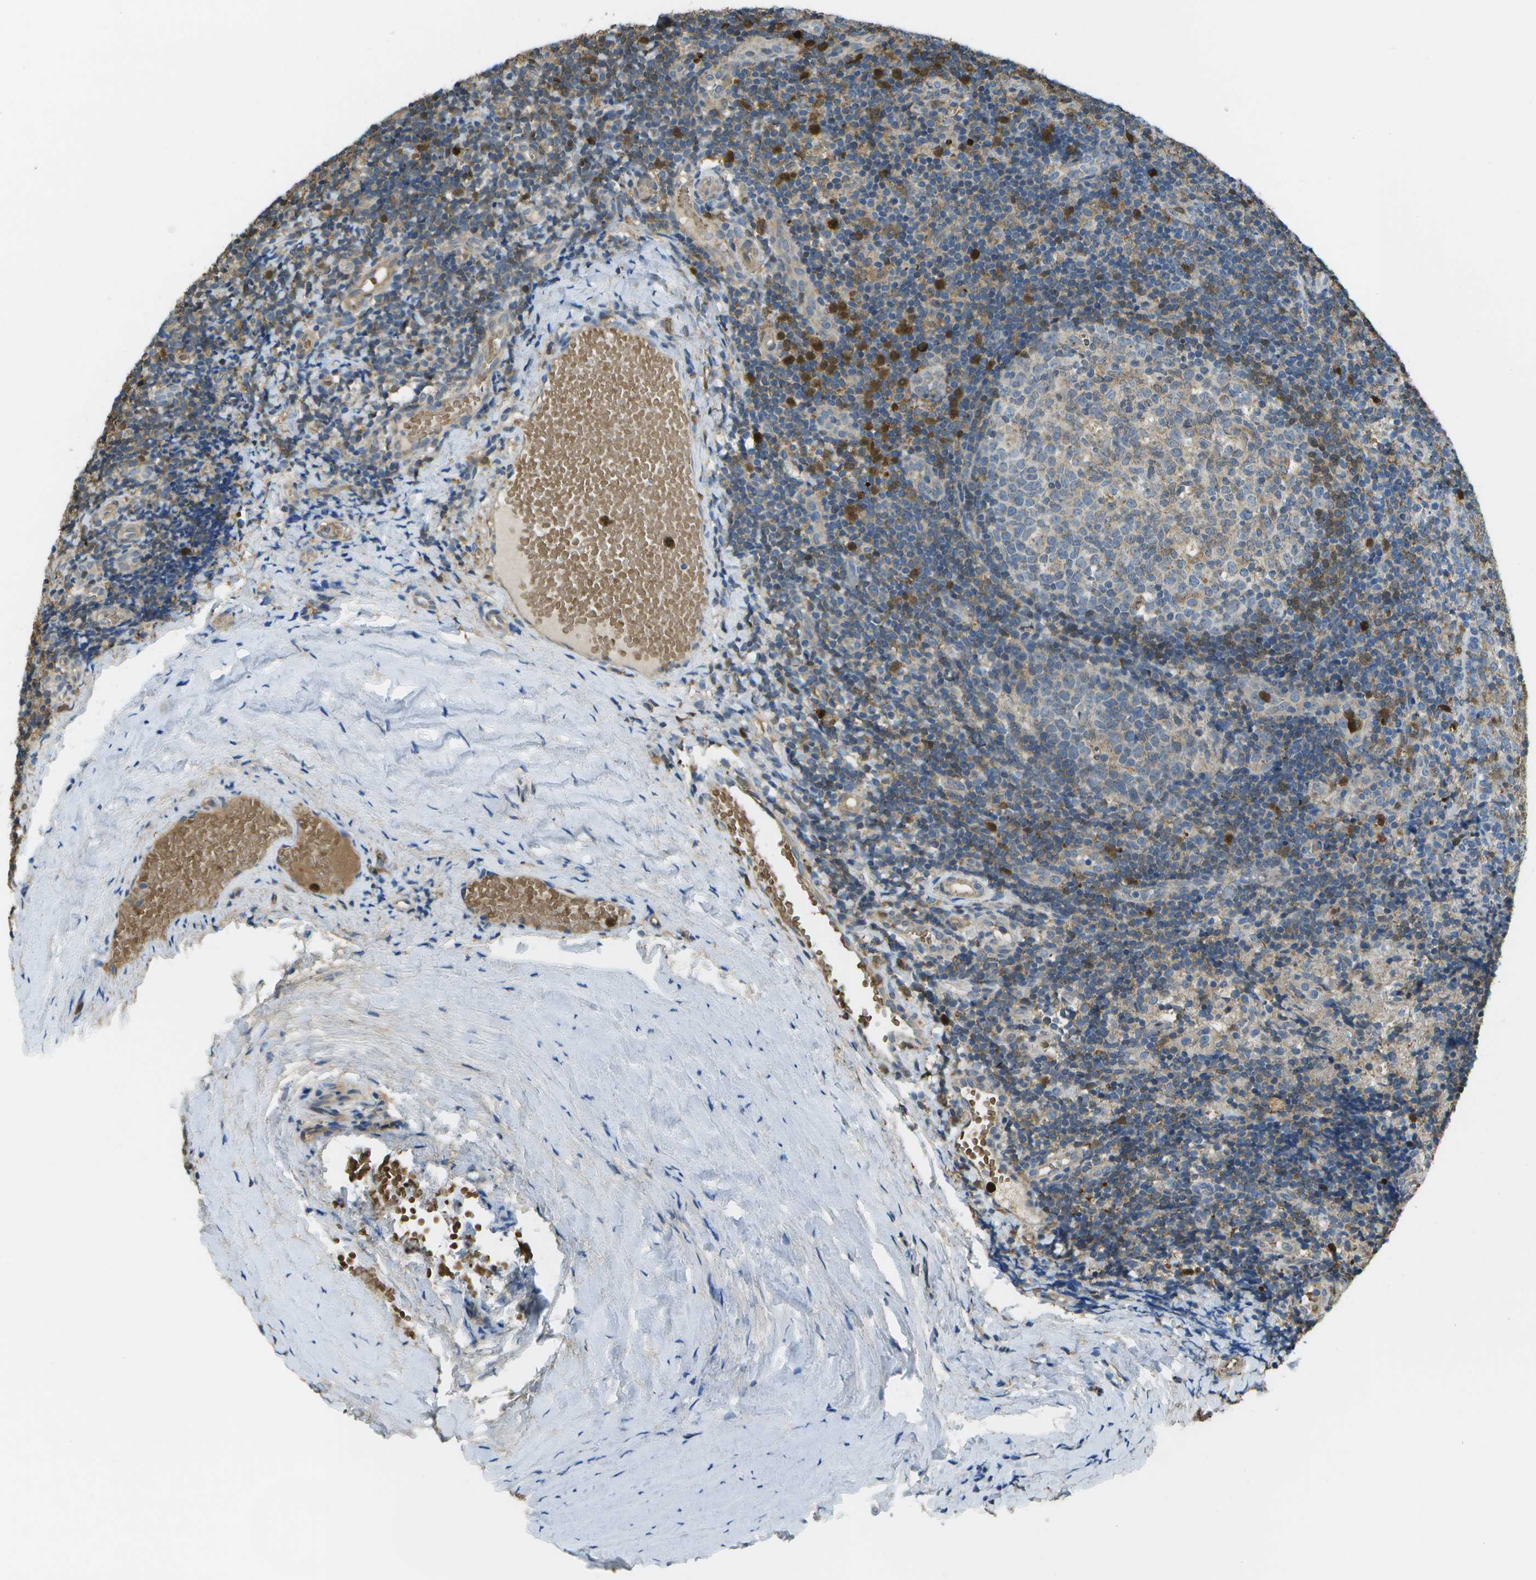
{"staining": {"intensity": "moderate", "quantity": "<25%", "location": "cytoplasmic/membranous"}, "tissue": "tonsil", "cell_type": "Germinal center cells", "image_type": "normal", "snomed": [{"axis": "morphology", "description": "Normal tissue, NOS"}, {"axis": "topography", "description": "Tonsil"}], "caption": "Germinal center cells demonstrate moderate cytoplasmic/membranous expression in approximately <25% of cells in normal tonsil. Immunohistochemistry stains the protein of interest in brown and the nuclei are stained blue.", "gene": "CACHD1", "patient": {"sex": "female", "age": 19}}